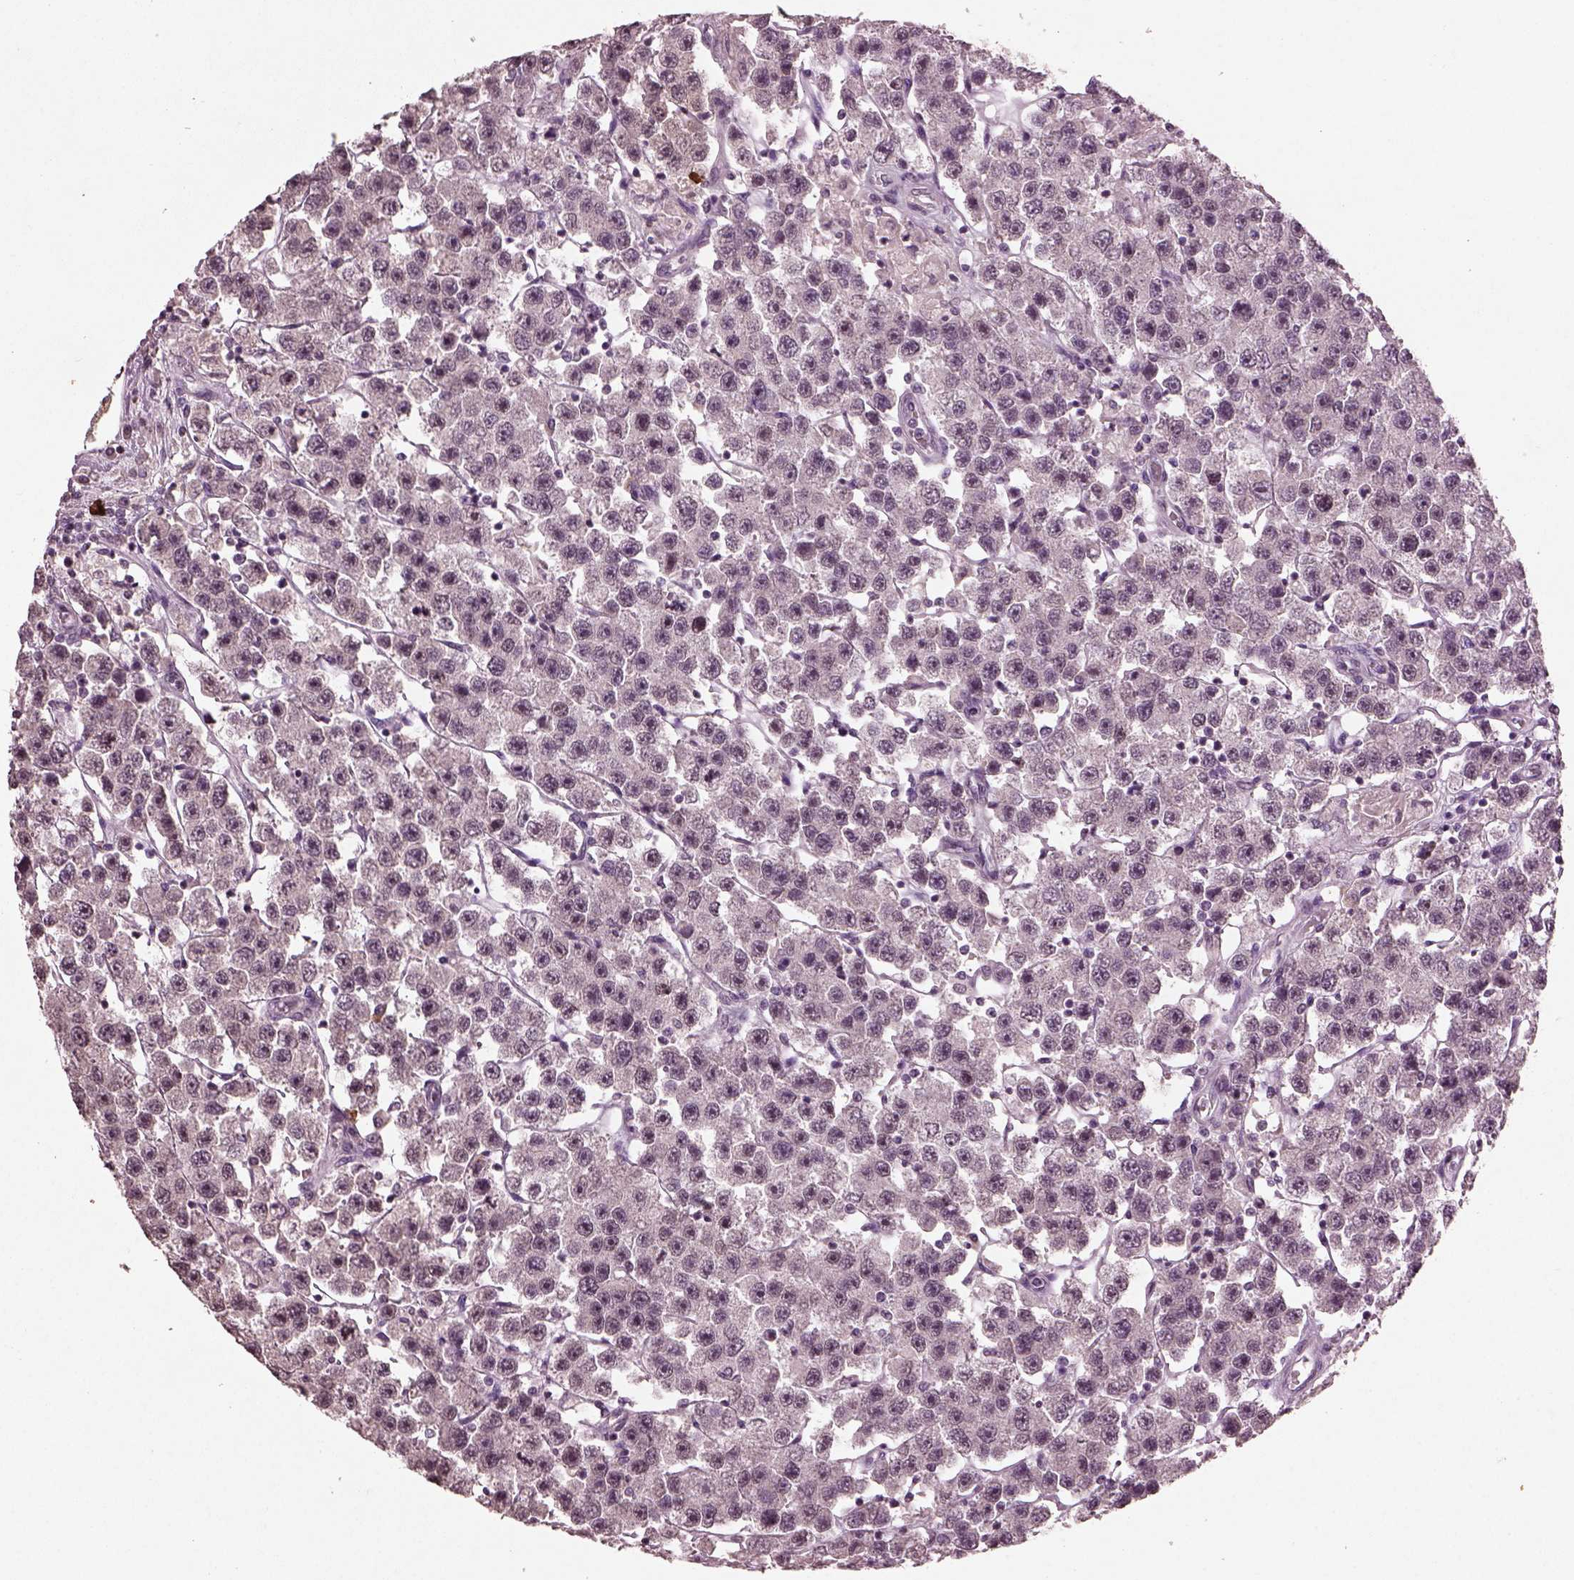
{"staining": {"intensity": "negative", "quantity": "none", "location": "none"}, "tissue": "testis cancer", "cell_type": "Tumor cells", "image_type": "cancer", "snomed": [{"axis": "morphology", "description": "Seminoma, NOS"}, {"axis": "topography", "description": "Testis"}], "caption": "An immunohistochemistry histopathology image of testis seminoma is shown. There is no staining in tumor cells of testis seminoma.", "gene": "IL18RAP", "patient": {"sex": "male", "age": 45}}